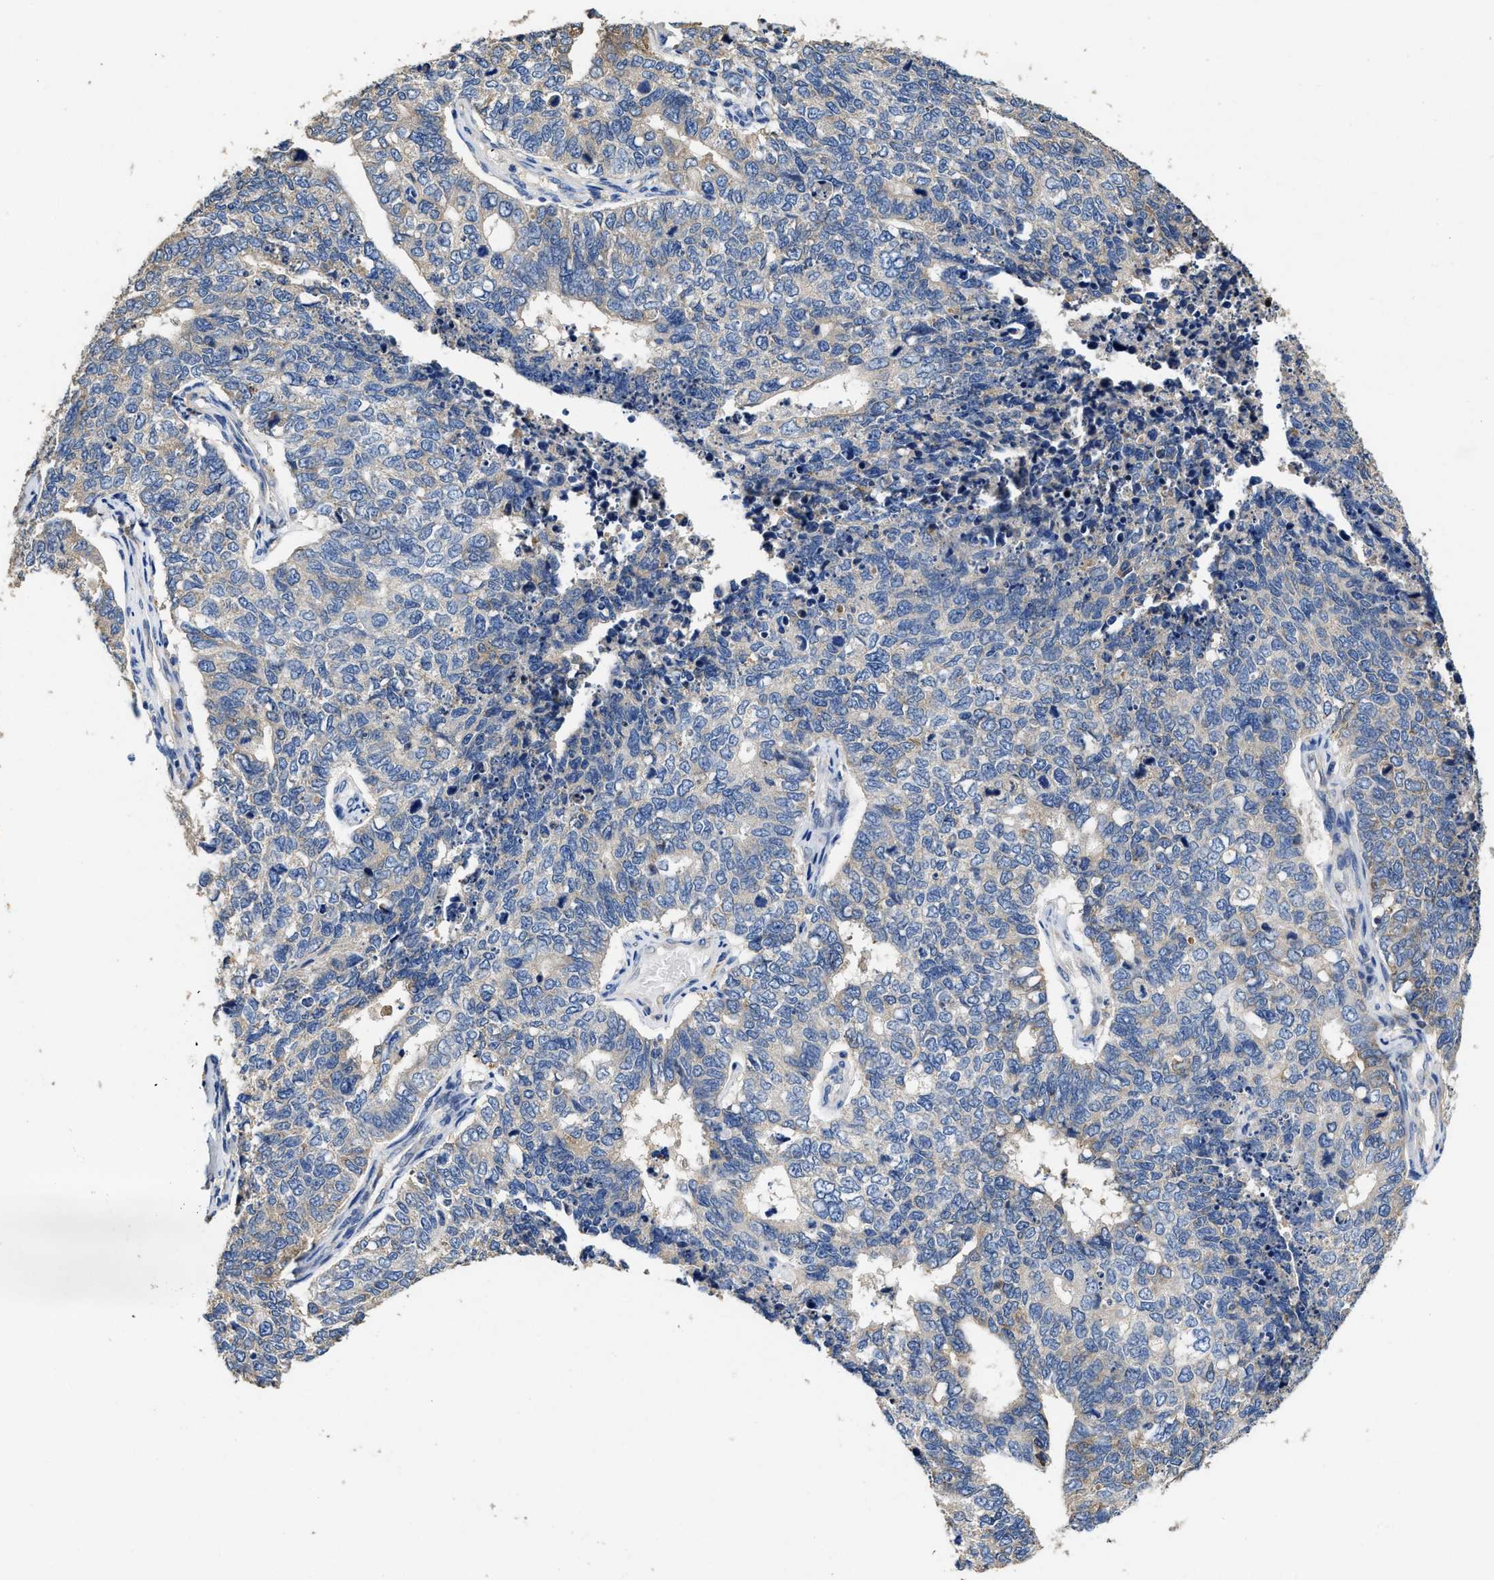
{"staining": {"intensity": "moderate", "quantity": "<25%", "location": "cytoplasmic/membranous"}, "tissue": "cervical cancer", "cell_type": "Tumor cells", "image_type": "cancer", "snomed": [{"axis": "morphology", "description": "Squamous cell carcinoma, NOS"}, {"axis": "topography", "description": "Cervix"}], "caption": "Cervical squamous cell carcinoma stained with immunohistochemistry (IHC) exhibits moderate cytoplasmic/membranous positivity in about <25% of tumor cells. (DAB (3,3'-diaminobenzidine) IHC with brightfield microscopy, high magnification).", "gene": "PEG10", "patient": {"sex": "female", "age": 63}}